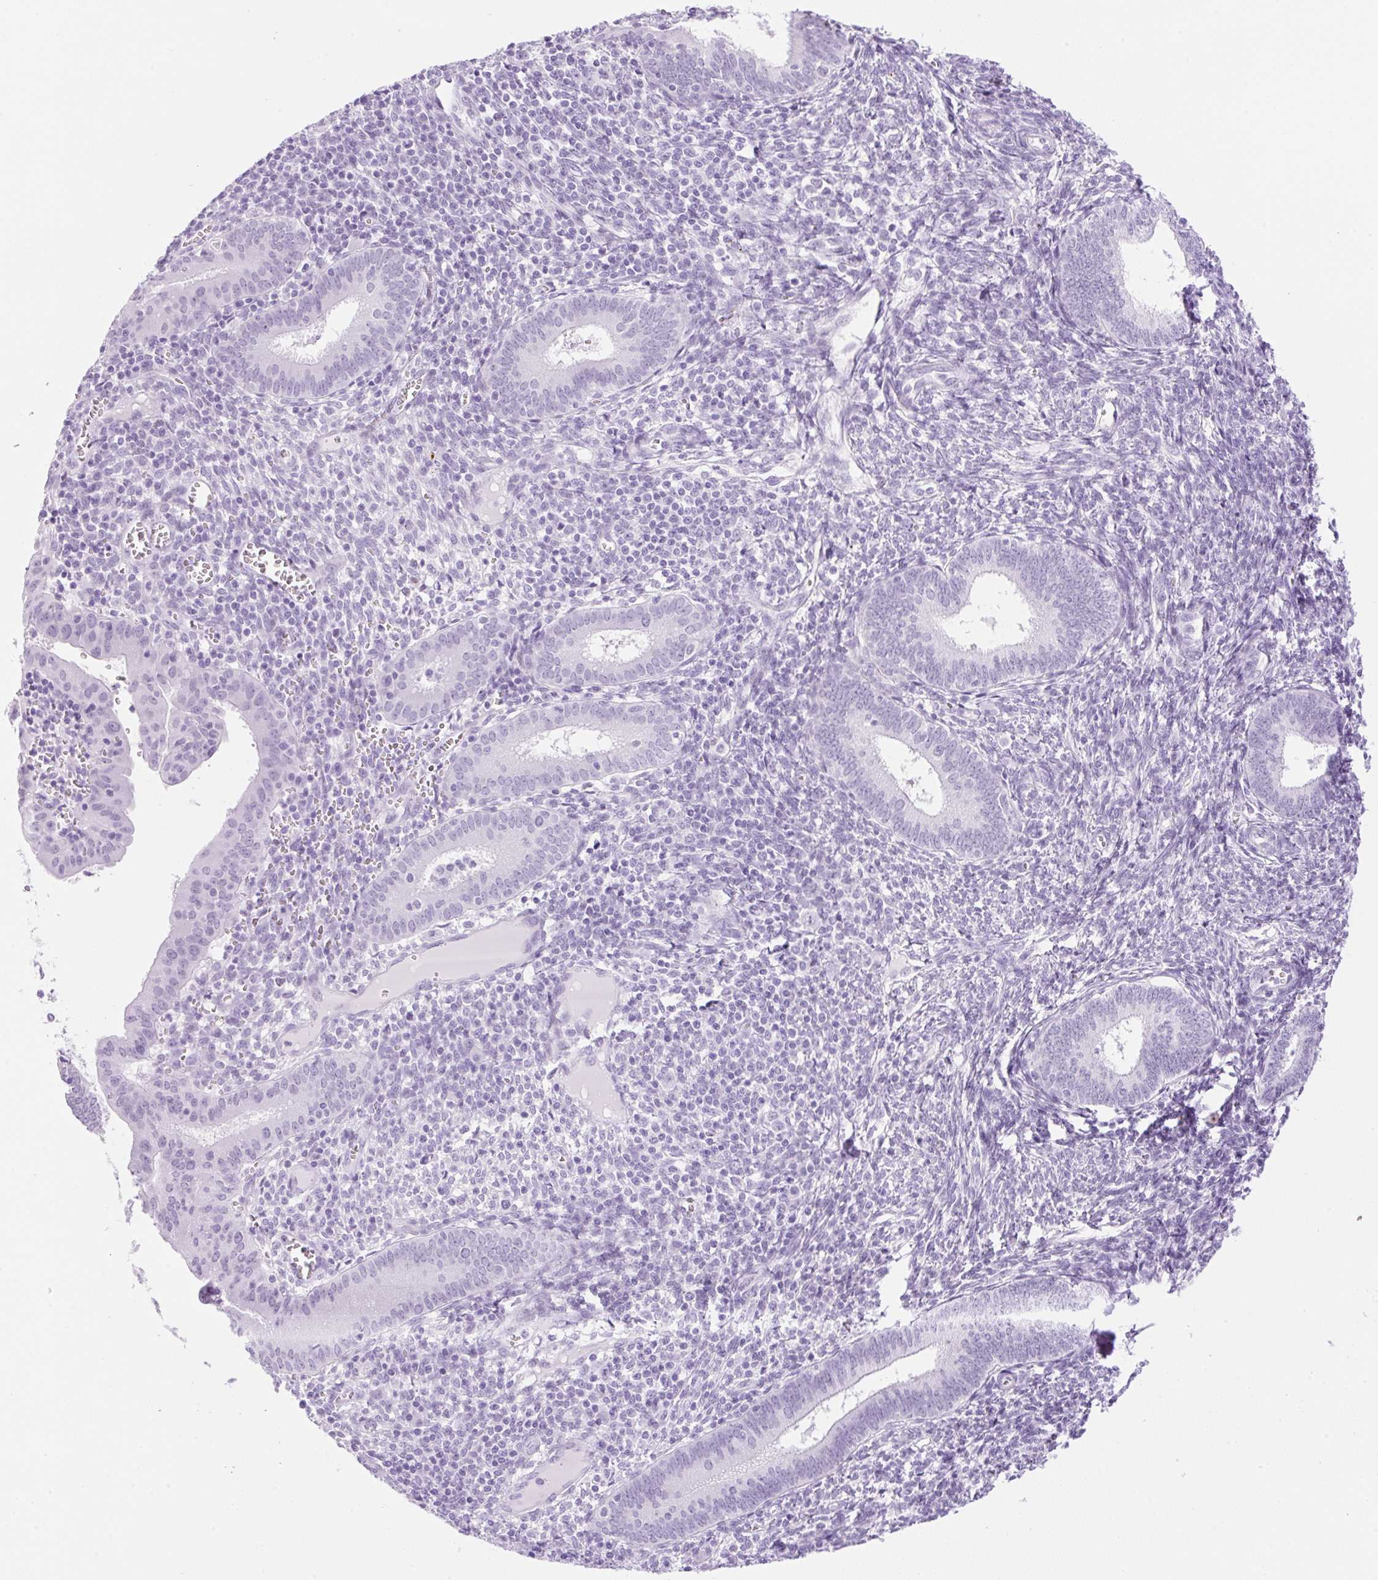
{"staining": {"intensity": "negative", "quantity": "none", "location": "none"}, "tissue": "endometrium", "cell_type": "Cells in endometrial stroma", "image_type": "normal", "snomed": [{"axis": "morphology", "description": "Normal tissue, NOS"}, {"axis": "topography", "description": "Endometrium"}], "caption": "Immunohistochemistry (IHC) of benign endometrium displays no staining in cells in endometrial stroma. (DAB (3,3'-diaminobenzidine) immunohistochemistry with hematoxylin counter stain).", "gene": "SPRR4", "patient": {"sex": "female", "age": 41}}